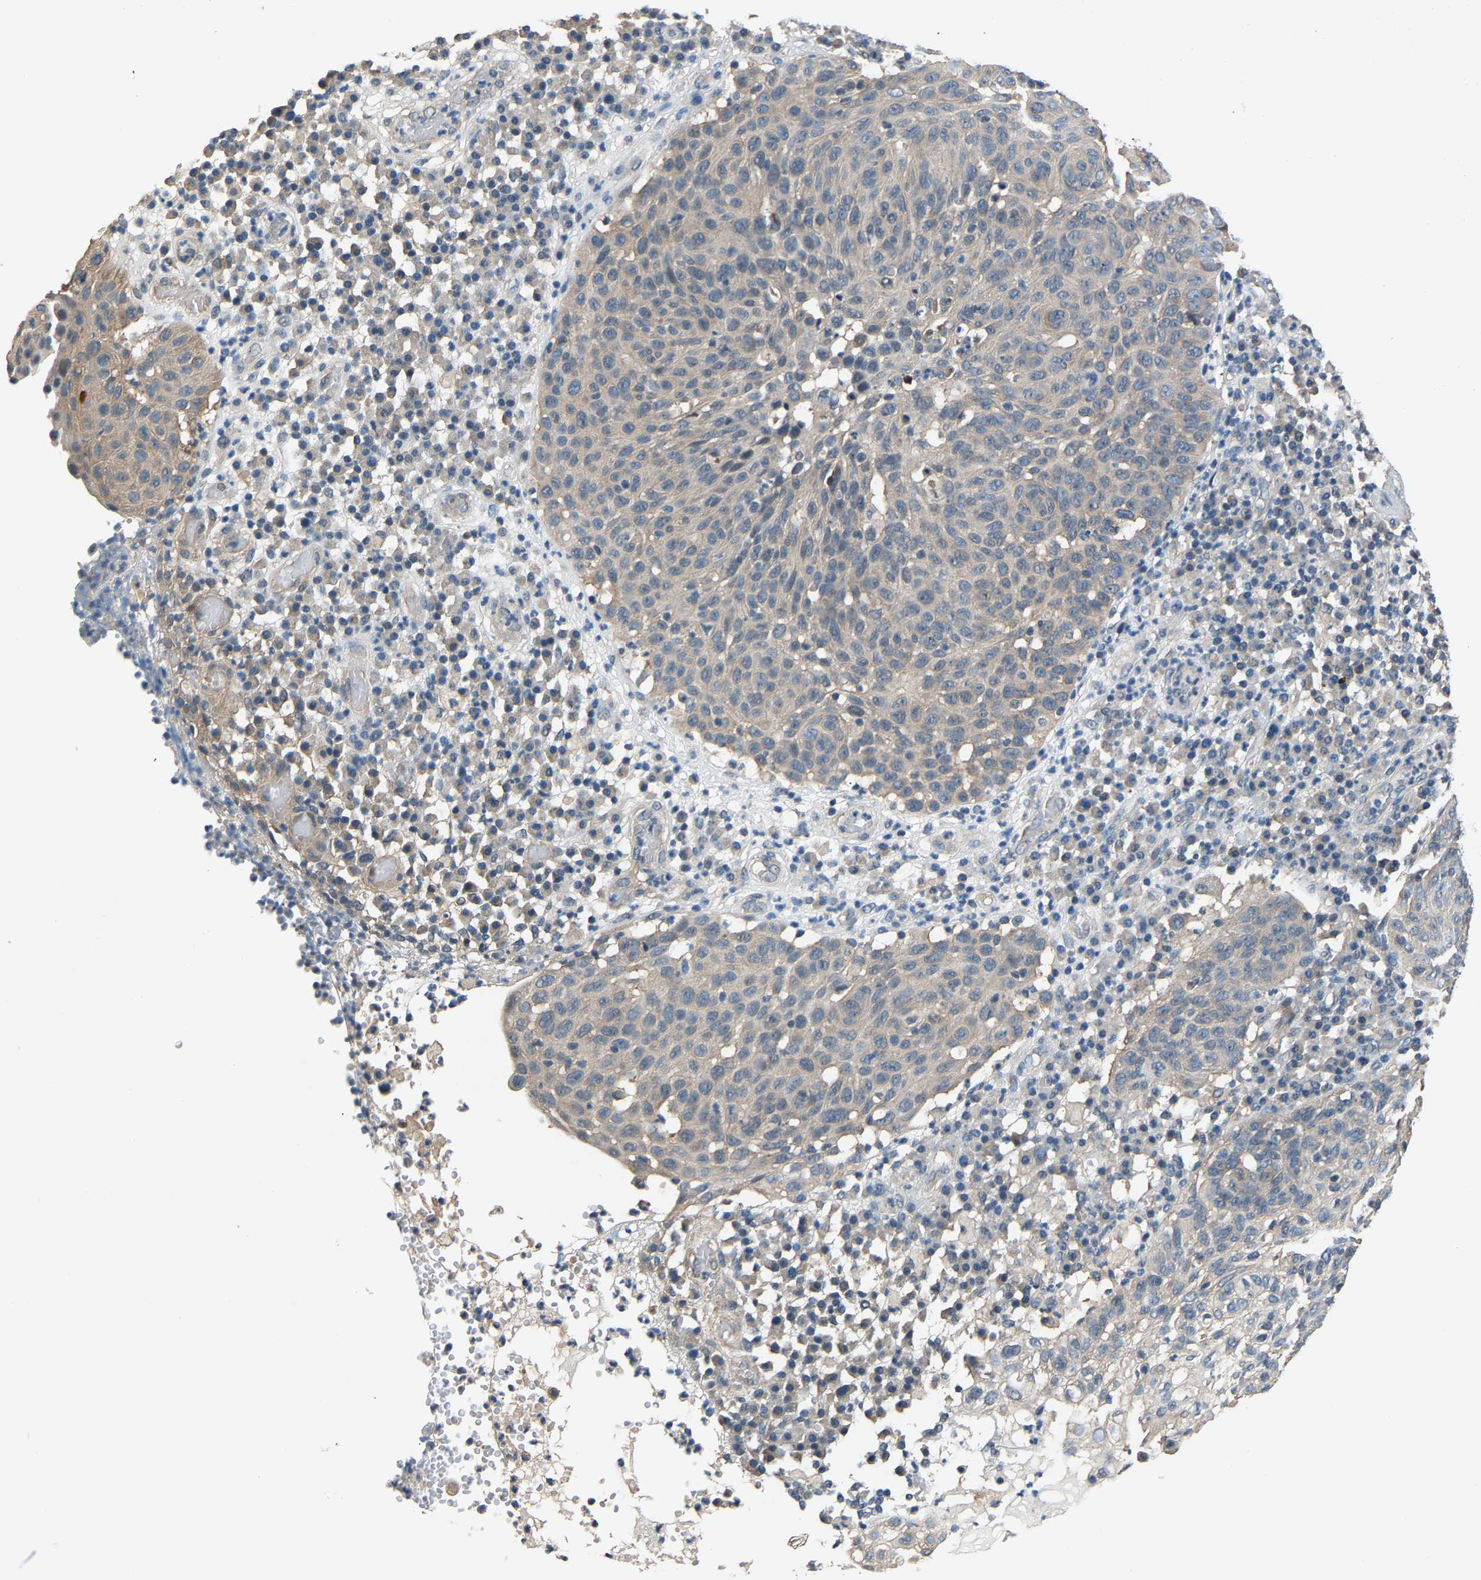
{"staining": {"intensity": "weak", "quantity": "25%-75%", "location": "cytoplasmic/membranous"}, "tissue": "skin cancer", "cell_type": "Tumor cells", "image_type": "cancer", "snomed": [{"axis": "morphology", "description": "Squamous cell carcinoma in situ, NOS"}, {"axis": "morphology", "description": "Squamous cell carcinoma, NOS"}, {"axis": "topography", "description": "Skin"}], "caption": "High-magnification brightfield microscopy of skin squamous cell carcinoma in situ stained with DAB (brown) and counterstained with hematoxylin (blue). tumor cells exhibit weak cytoplasmic/membranous expression is identified in about25%-75% of cells. The protein of interest is shown in brown color, while the nuclei are stained blue.", "gene": "ABCC9", "patient": {"sex": "male", "age": 93}}